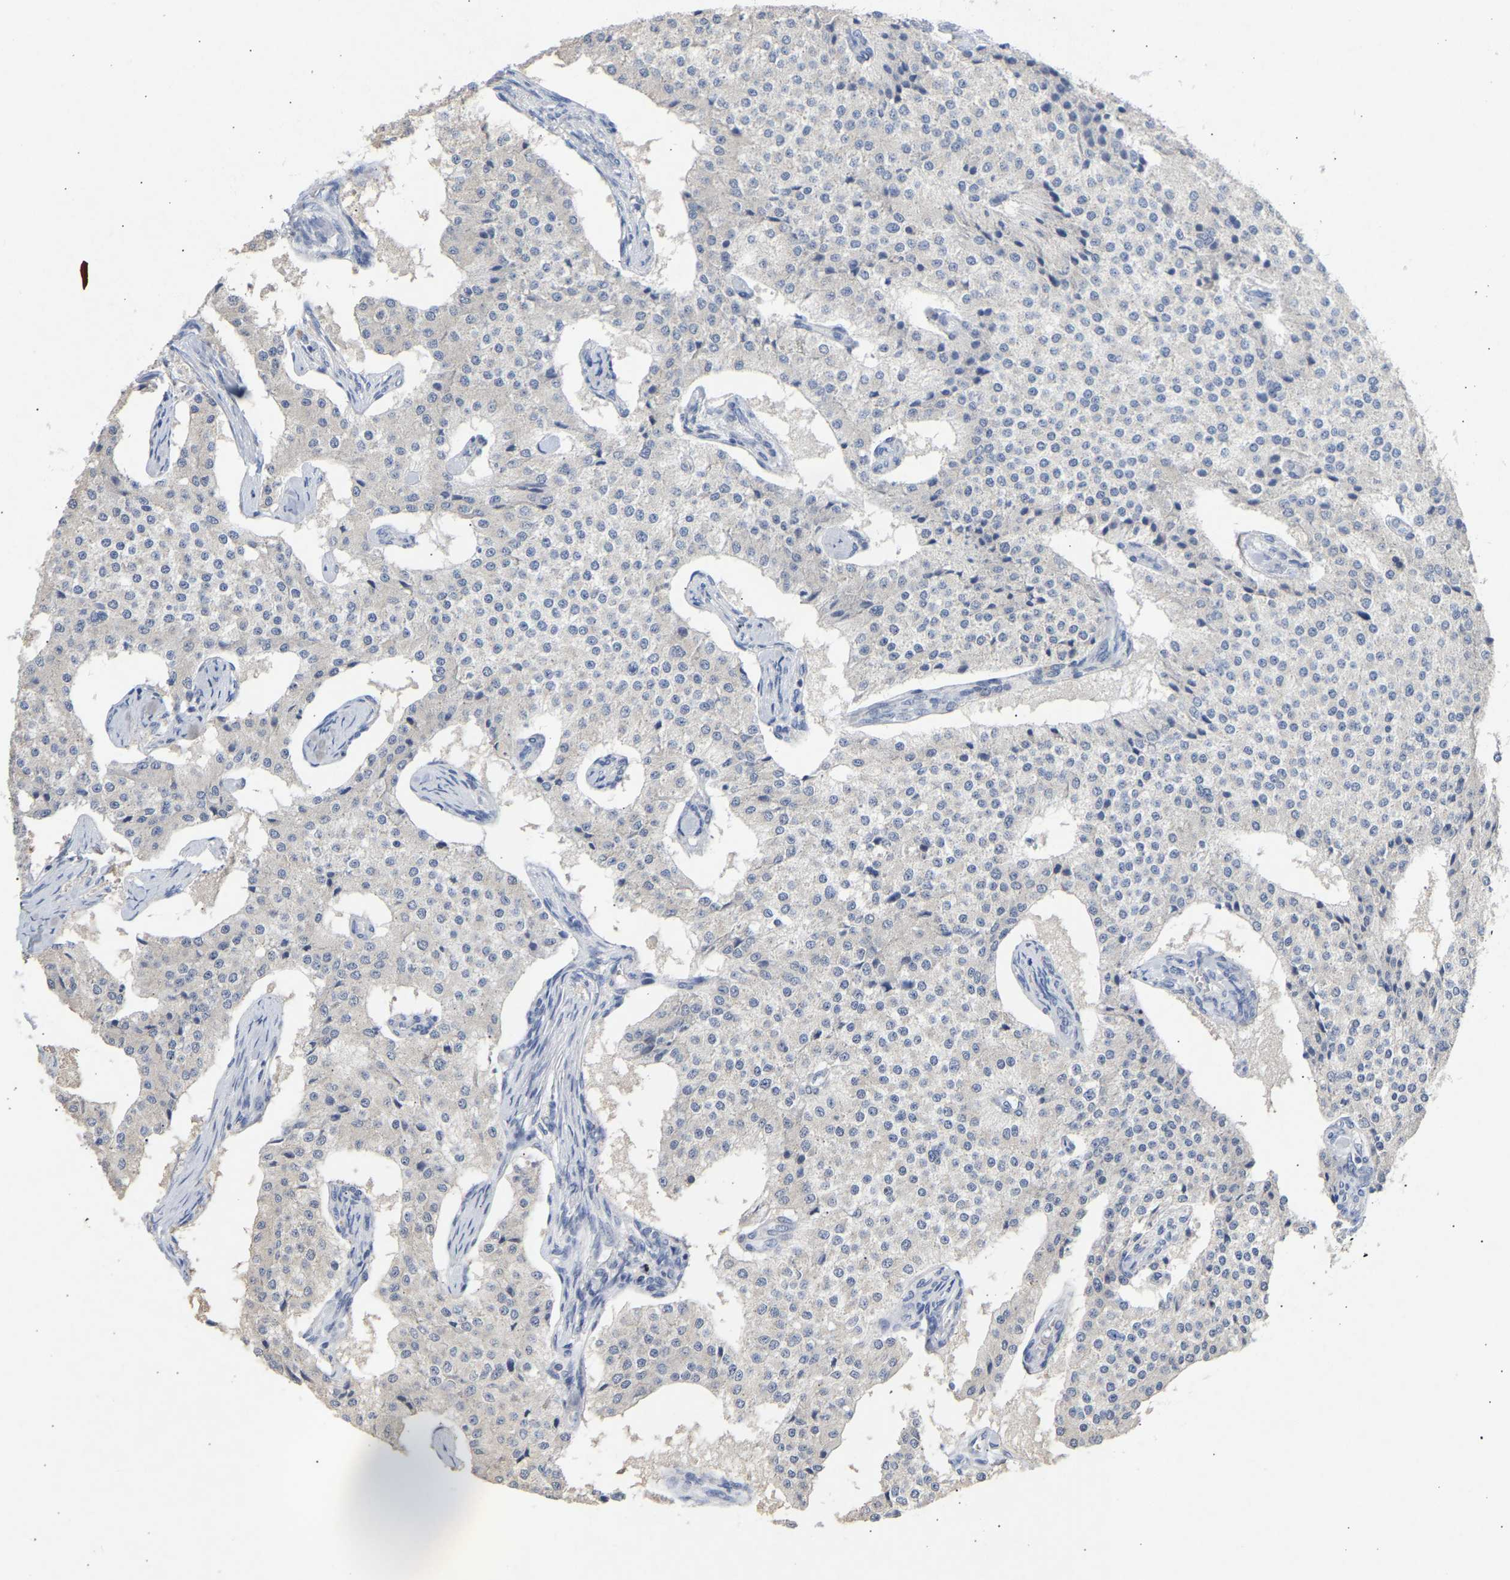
{"staining": {"intensity": "negative", "quantity": "none", "location": "none"}, "tissue": "carcinoid", "cell_type": "Tumor cells", "image_type": "cancer", "snomed": [{"axis": "morphology", "description": "Carcinoid, malignant, NOS"}, {"axis": "topography", "description": "Colon"}], "caption": "This is a photomicrograph of immunohistochemistry staining of carcinoid (malignant), which shows no expression in tumor cells.", "gene": "SELENOM", "patient": {"sex": "female", "age": 52}}